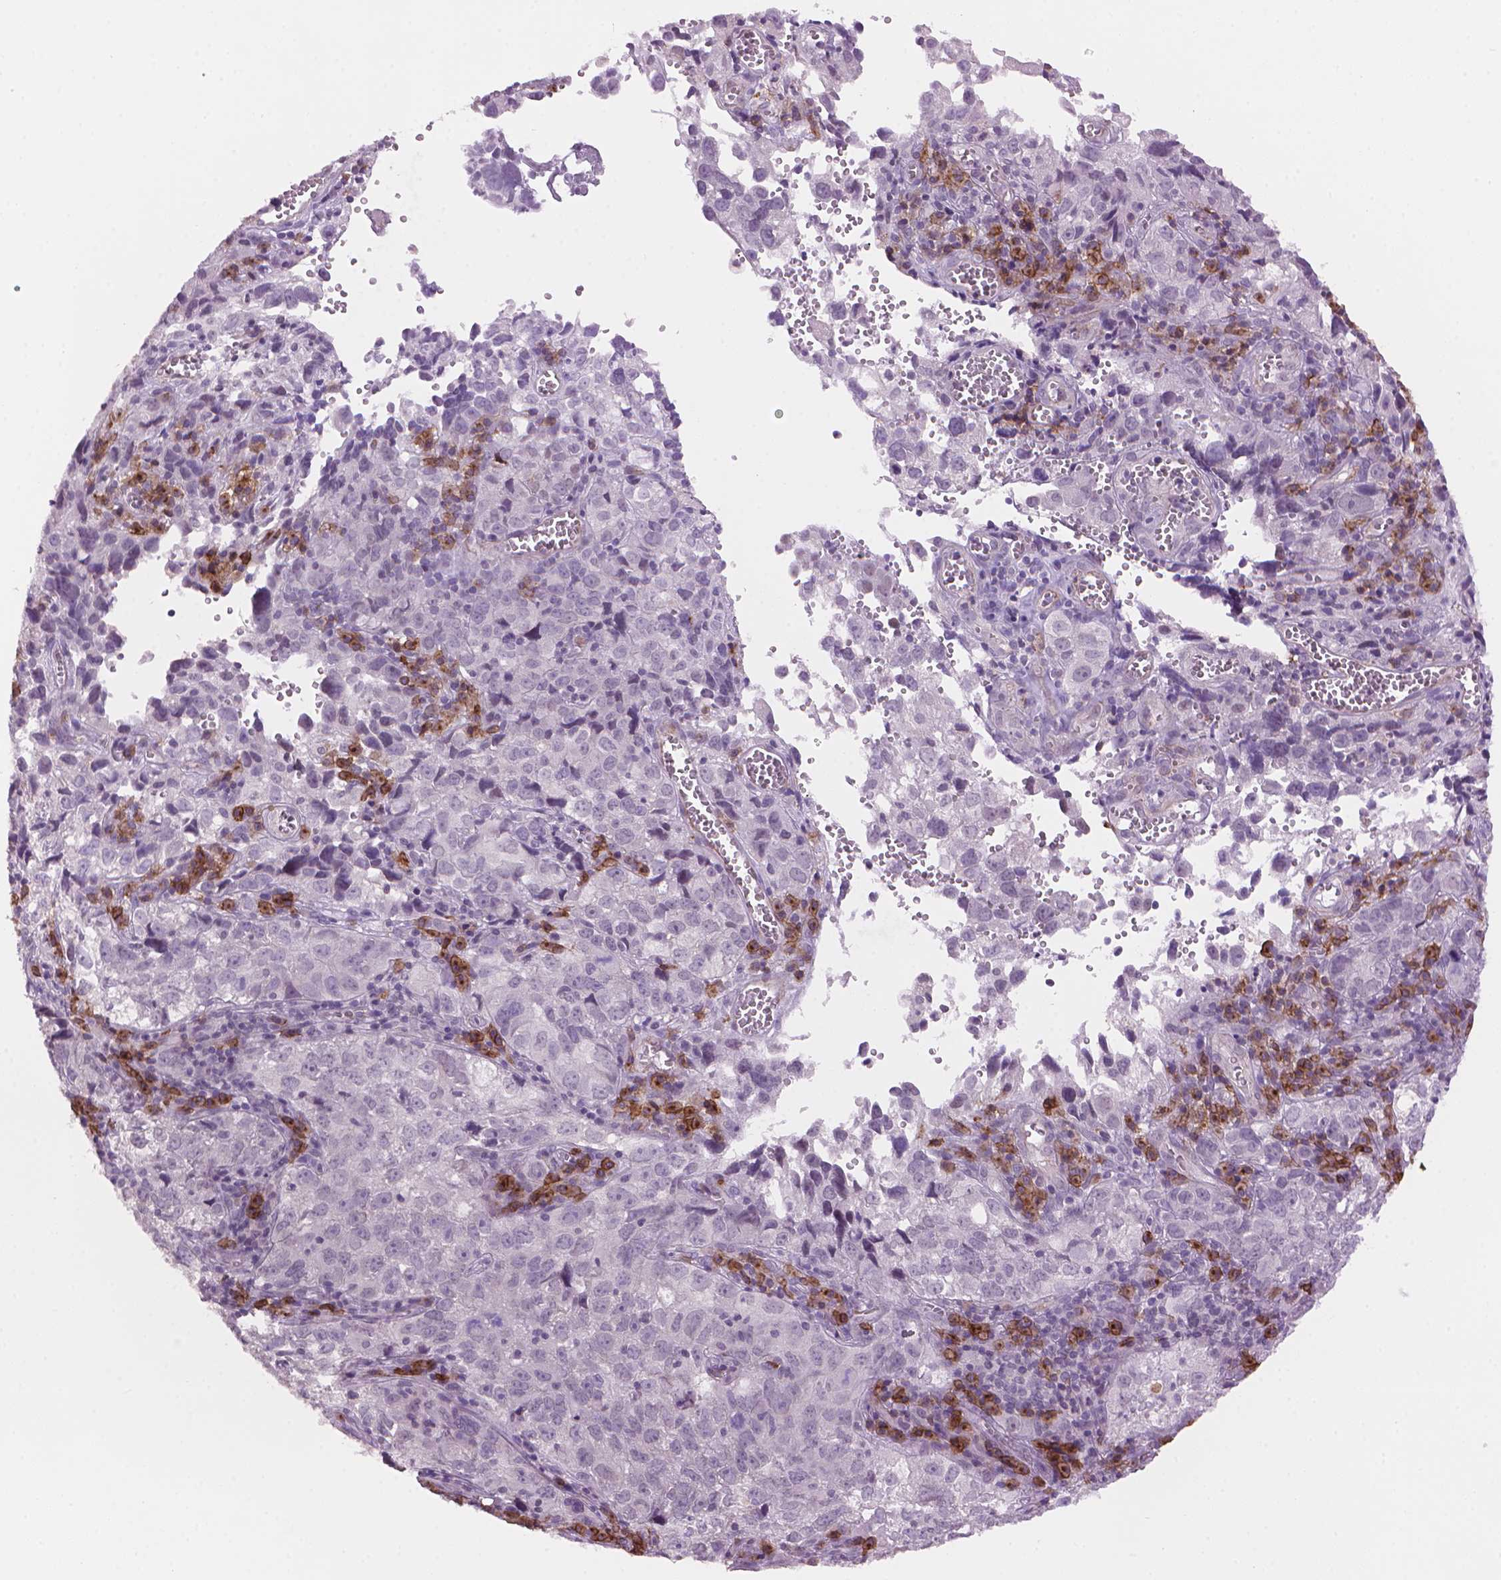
{"staining": {"intensity": "negative", "quantity": "none", "location": "none"}, "tissue": "cervical cancer", "cell_type": "Tumor cells", "image_type": "cancer", "snomed": [{"axis": "morphology", "description": "Squamous cell carcinoma, NOS"}, {"axis": "topography", "description": "Cervix"}], "caption": "High magnification brightfield microscopy of cervical cancer (squamous cell carcinoma) stained with DAB (brown) and counterstained with hematoxylin (blue): tumor cells show no significant positivity.", "gene": "TMEM184A", "patient": {"sex": "female", "age": 55}}